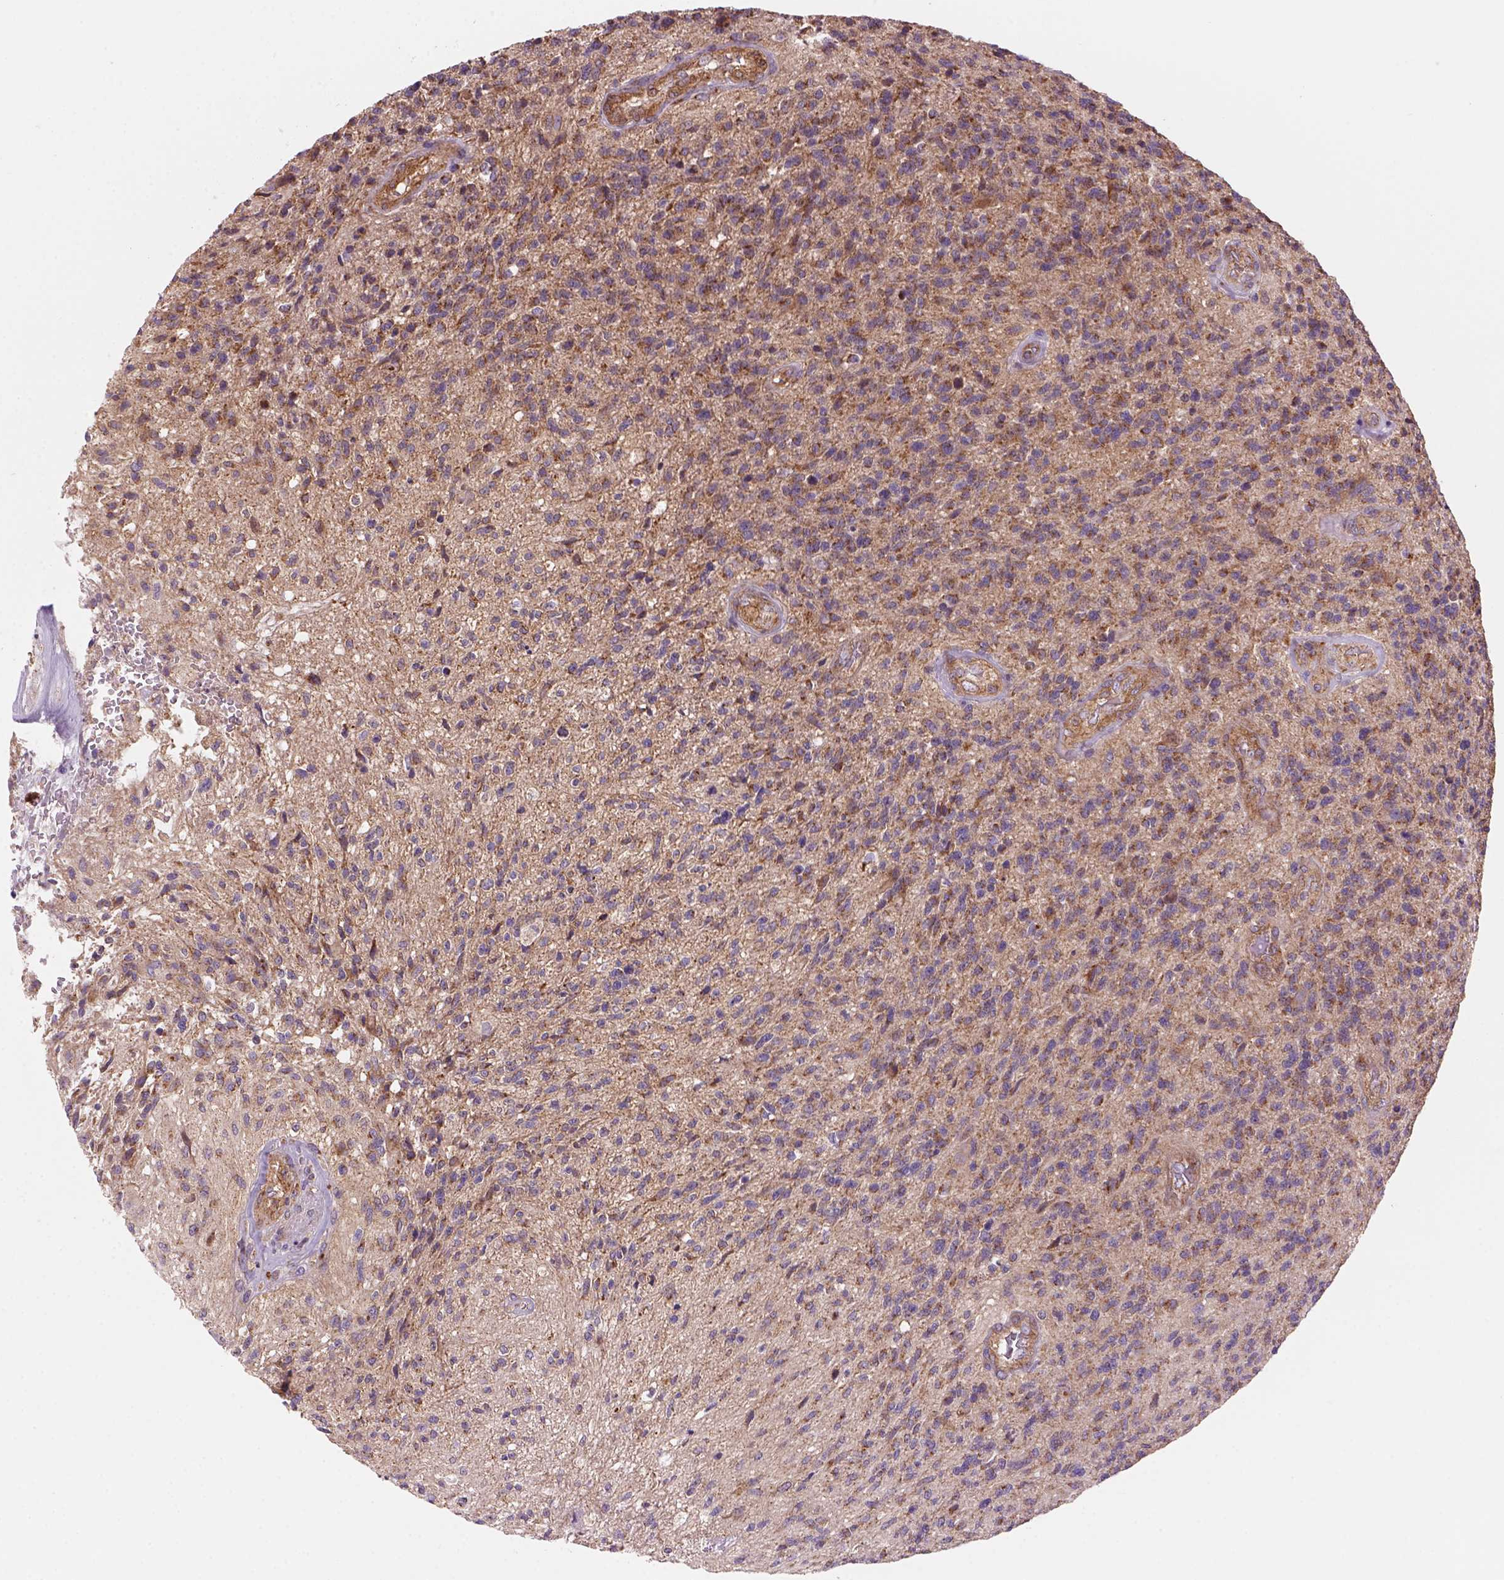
{"staining": {"intensity": "moderate", "quantity": "25%-75%", "location": "cytoplasmic/membranous"}, "tissue": "glioma", "cell_type": "Tumor cells", "image_type": "cancer", "snomed": [{"axis": "morphology", "description": "Glioma, malignant, High grade"}, {"axis": "topography", "description": "Brain"}], "caption": "This histopathology image exhibits IHC staining of malignant glioma (high-grade), with medium moderate cytoplasmic/membranous expression in approximately 25%-75% of tumor cells.", "gene": "WARS2", "patient": {"sex": "male", "age": 56}}